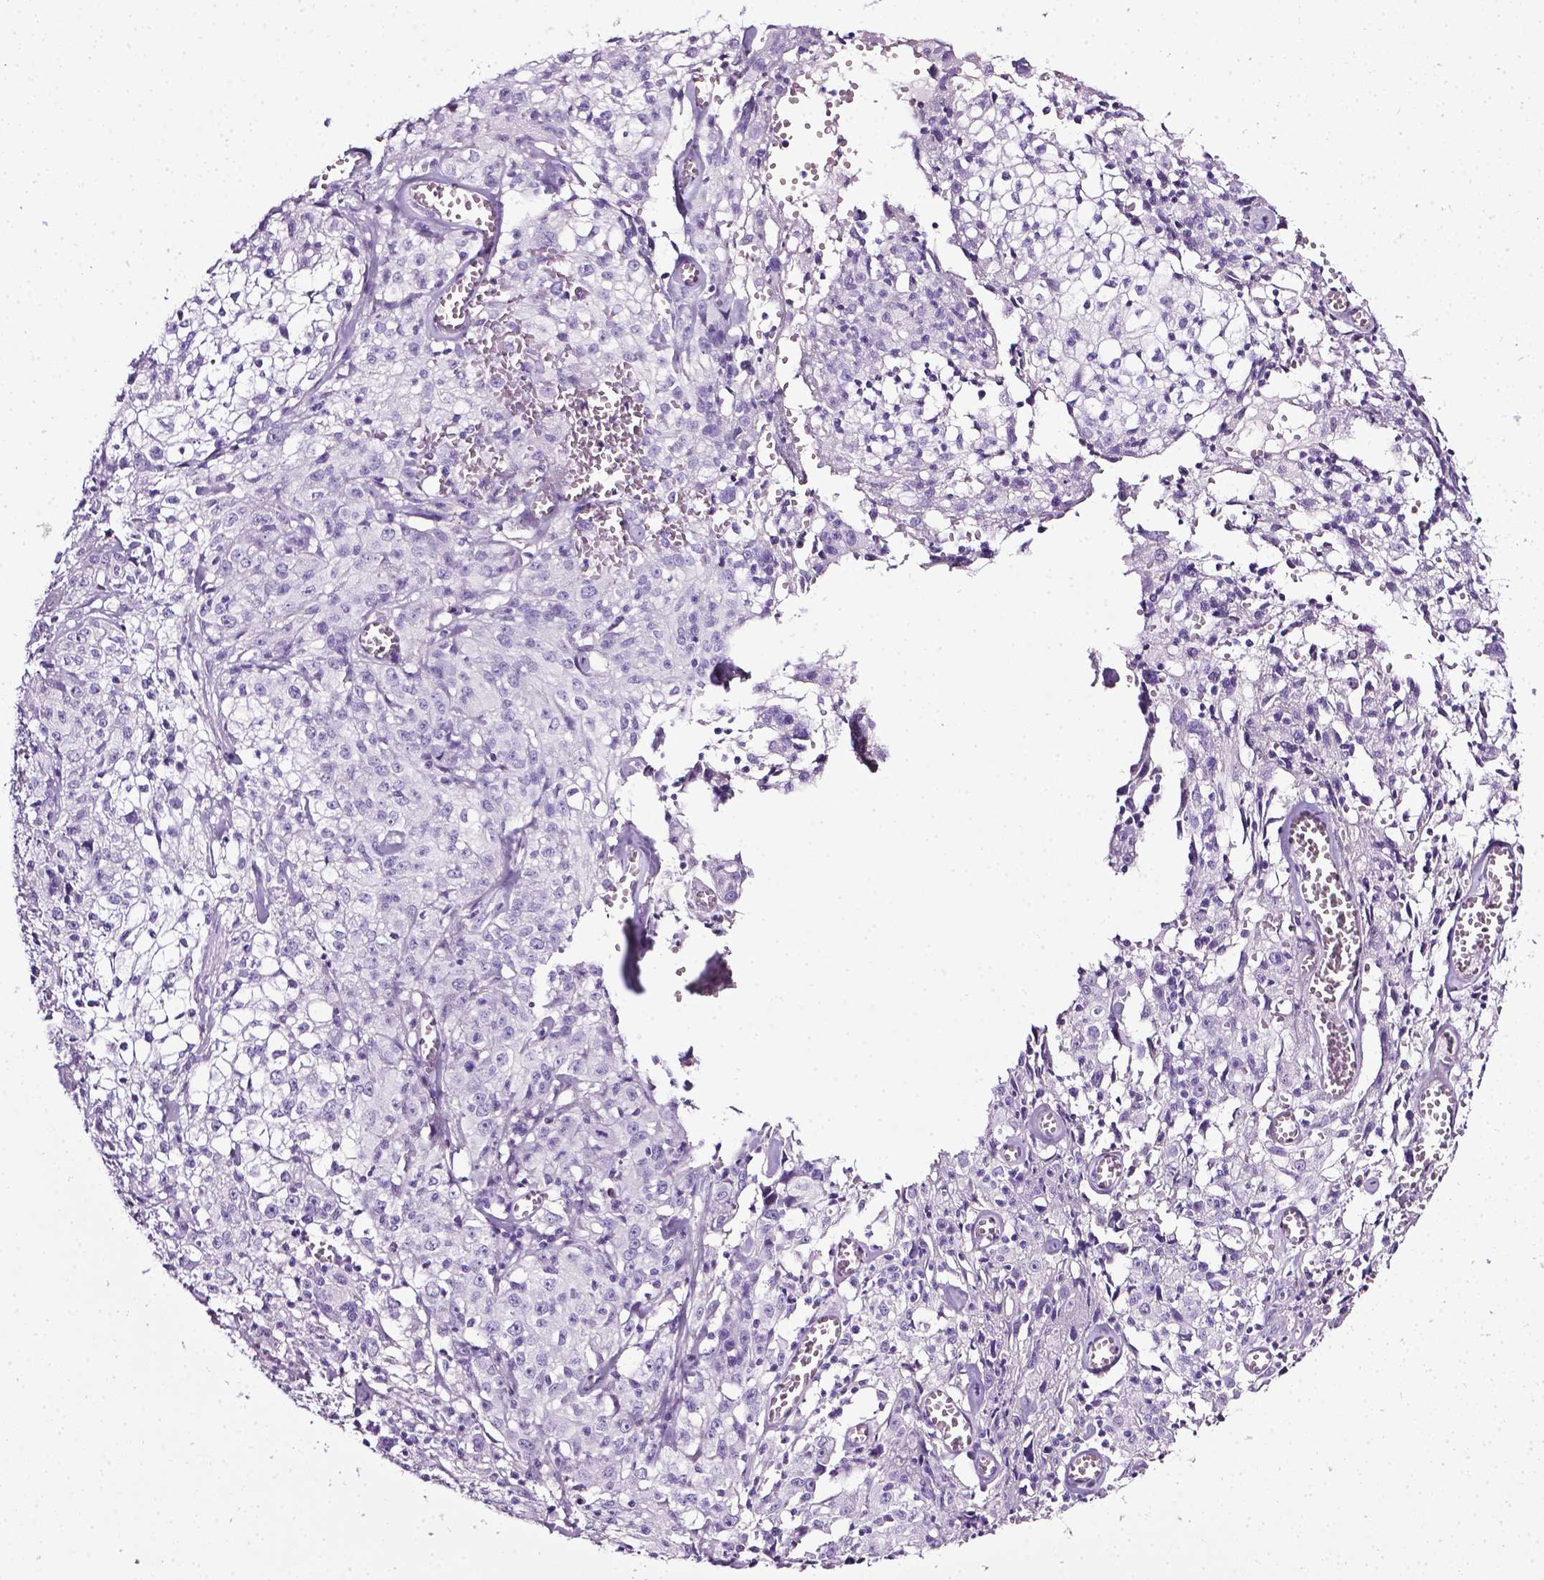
{"staining": {"intensity": "negative", "quantity": "none", "location": "none"}, "tissue": "cervical cancer", "cell_type": "Tumor cells", "image_type": "cancer", "snomed": [{"axis": "morphology", "description": "Squamous cell carcinoma, NOS"}, {"axis": "topography", "description": "Cervix"}], "caption": "Tumor cells show no significant staining in cervical squamous cell carcinoma. Brightfield microscopy of immunohistochemistry (IHC) stained with DAB (3,3'-diaminobenzidine) (brown) and hematoxylin (blue), captured at high magnification.", "gene": "LELP1", "patient": {"sex": "female", "age": 85}}